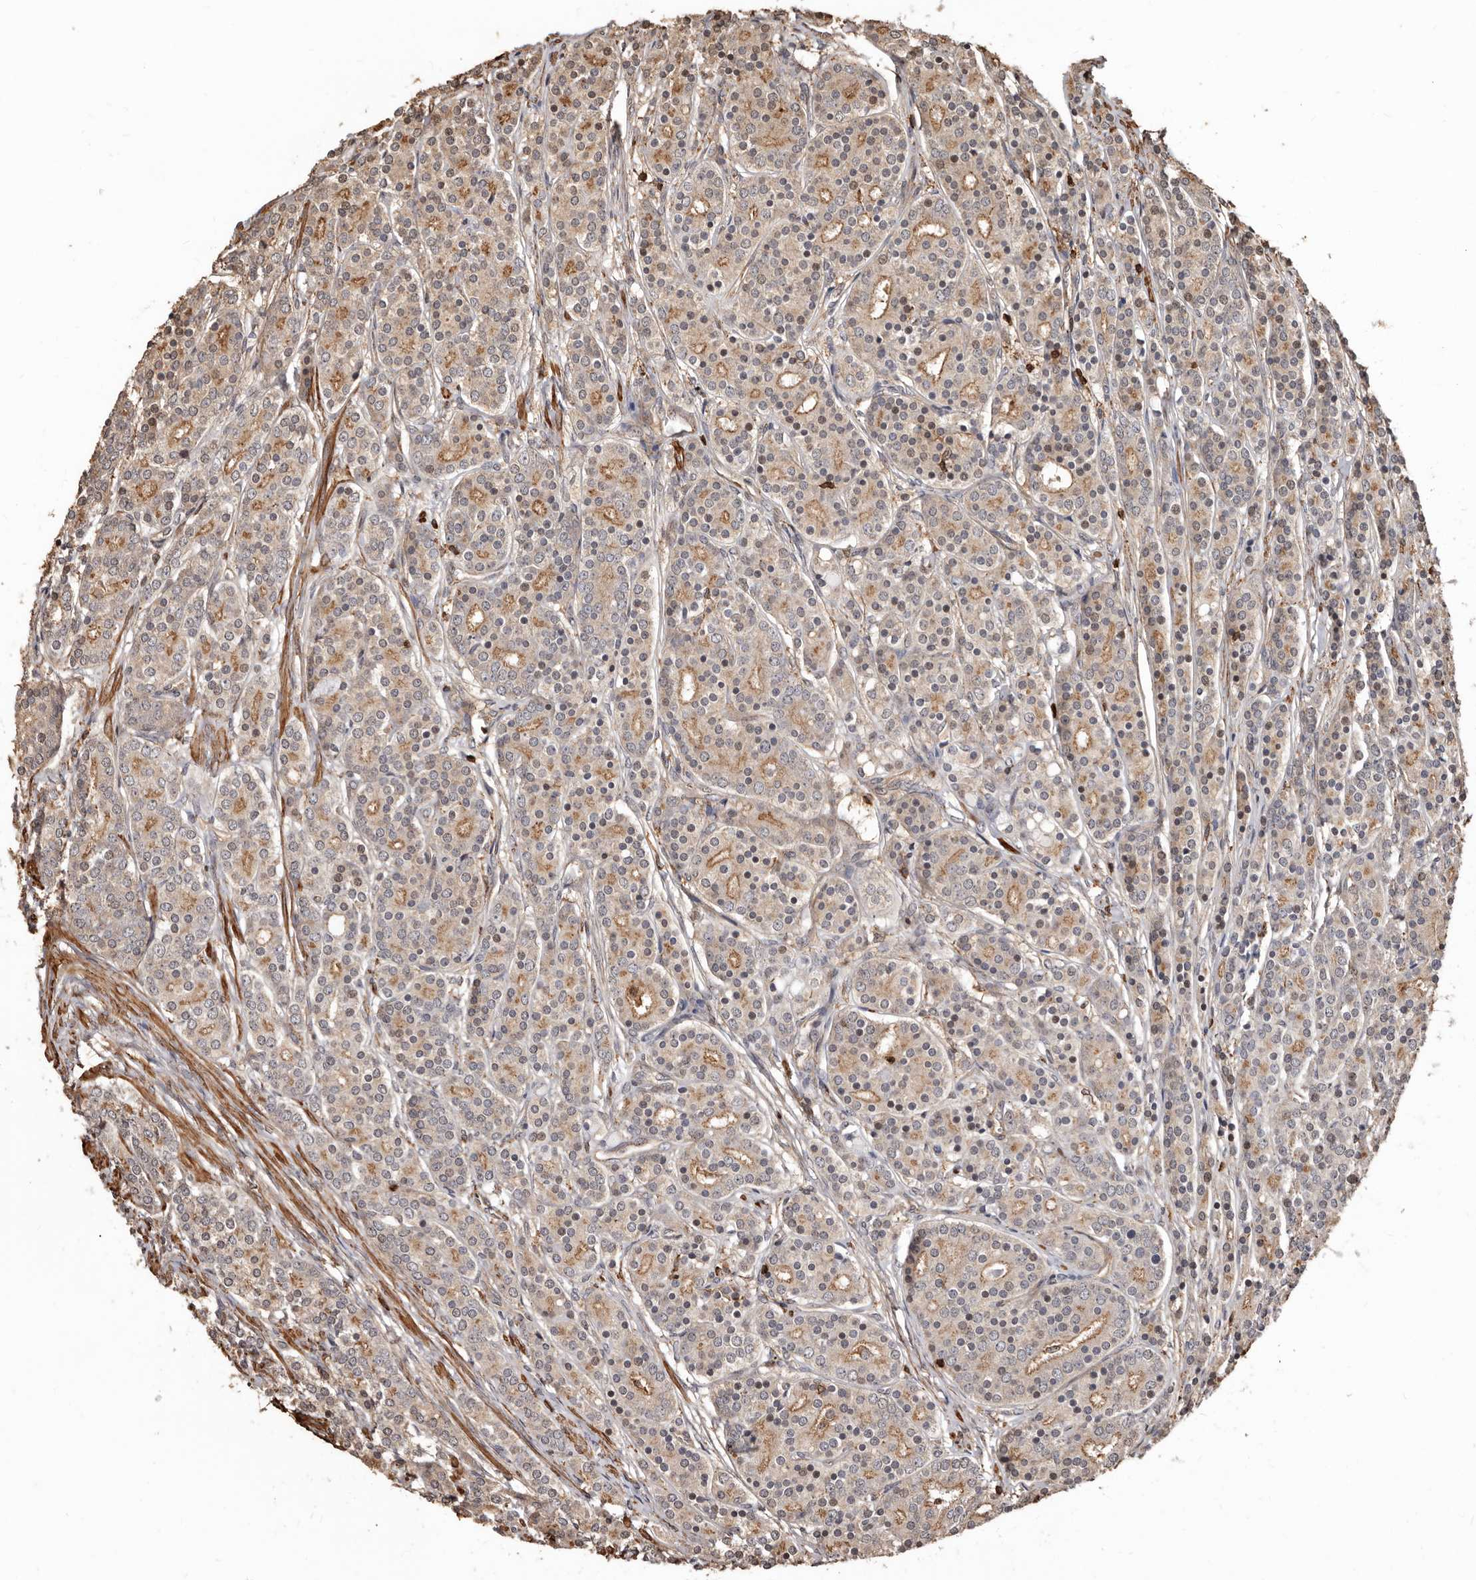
{"staining": {"intensity": "weak", "quantity": ">75%", "location": "cytoplasmic/membranous"}, "tissue": "prostate cancer", "cell_type": "Tumor cells", "image_type": "cancer", "snomed": [{"axis": "morphology", "description": "Adenocarcinoma, High grade"}, {"axis": "topography", "description": "Prostate"}], "caption": "This photomicrograph exhibits immunohistochemistry (IHC) staining of prostate cancer, with low weak cytoplasmic/membranous positivity in approximately >75% of tumor cells.", "gene": "GSK3A", "patient": {"sex": "male", "age": 62}}